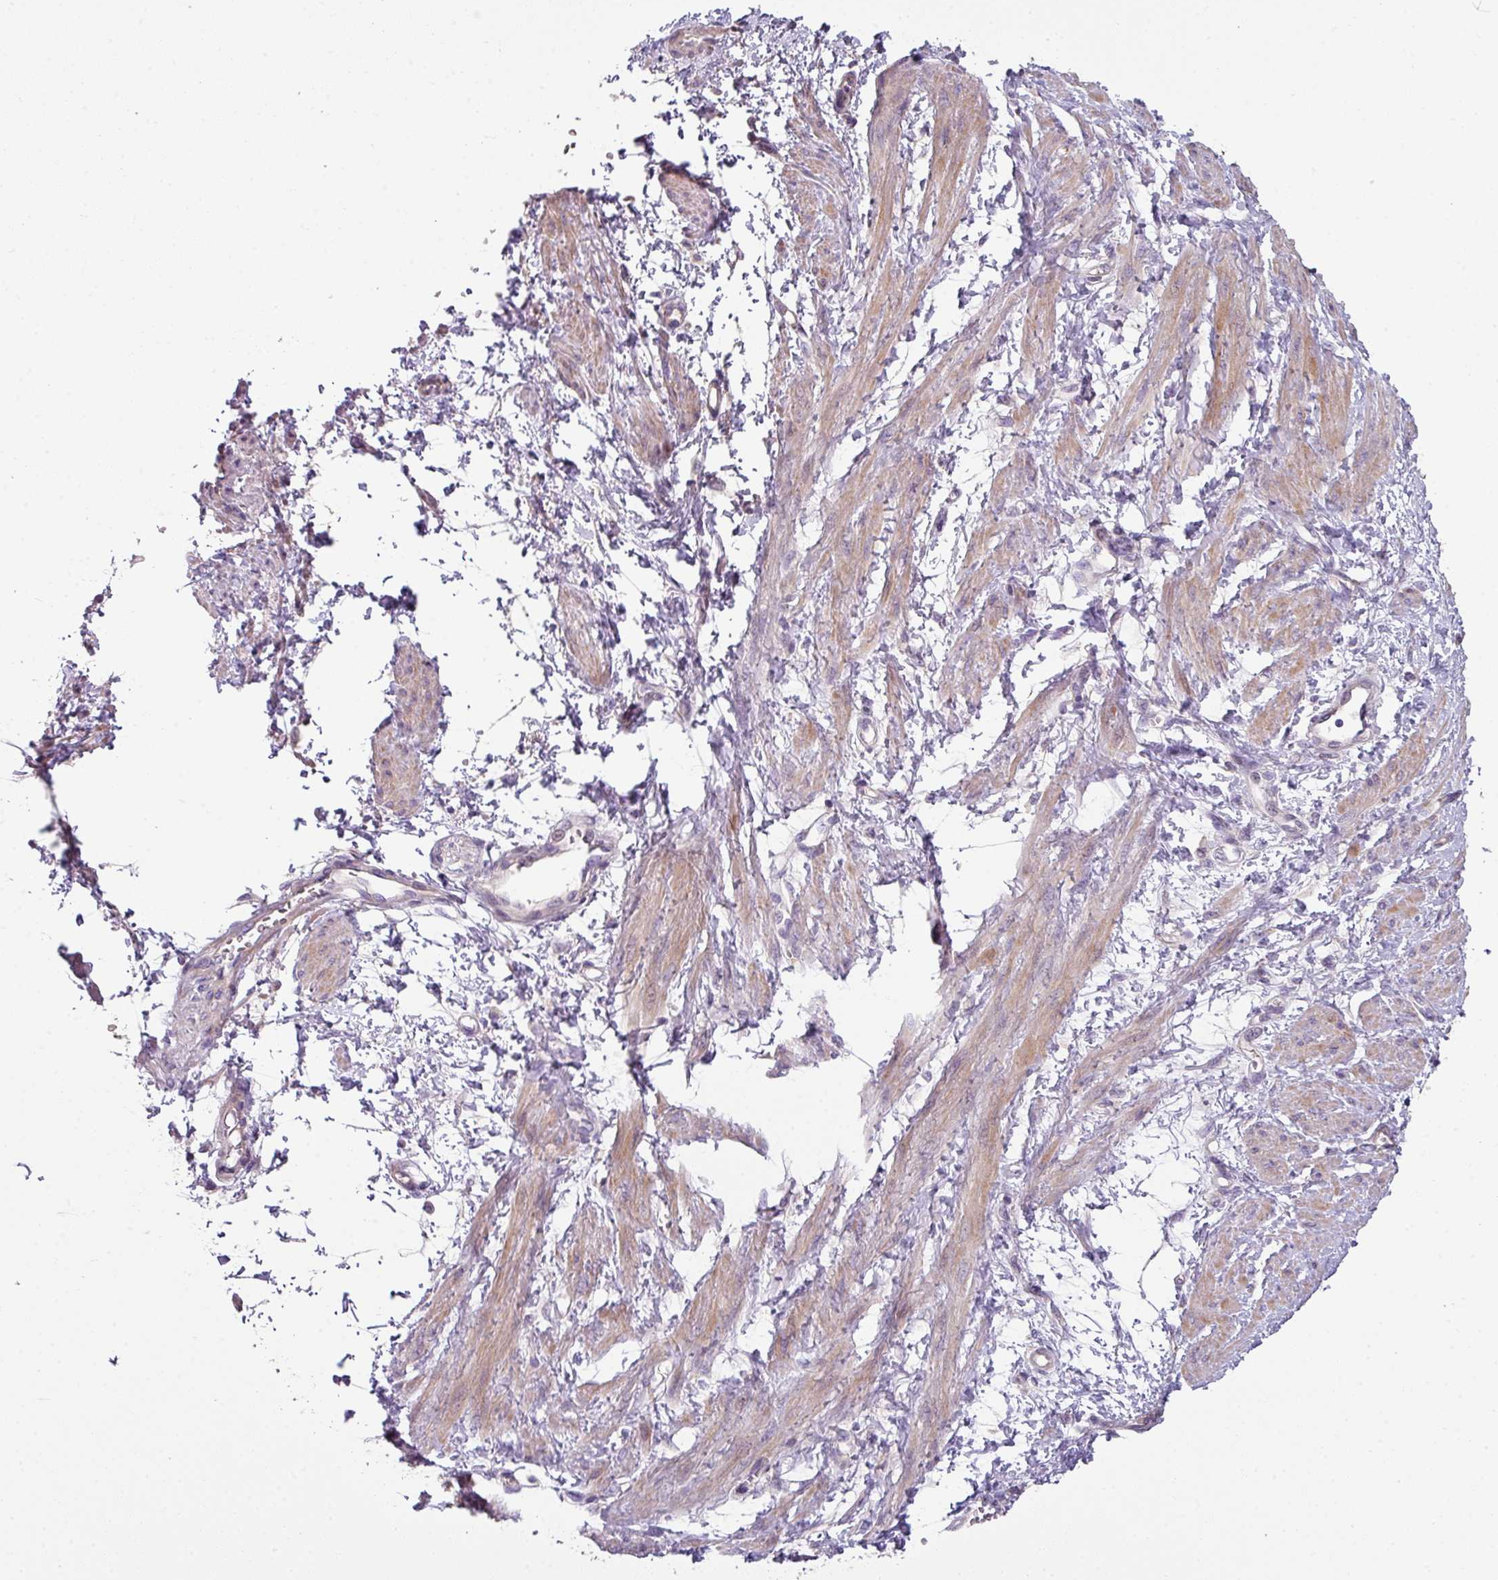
{"staining": {"intensity": "moderate", "quantity": ">75%", "location": "cytoplasmic/membranous"}, "tissue": "smooth muscle", "cell_type": "Smooth muscle cells", "image_type": "normal", "snomed": [{"axis": "morphology", "description": "Normal tissue, NOS"}, {"axis": "topography", "description": "Smooth muscle"}, {"axis": "topography", "description": "Uterus"}], "caption": "Immunohistochemistry micrograph of normal smooth muscle stained for a protein (brown), which displays medium levels of moderate cytoplasmic/membranous expression in approximately >75% of smooth muscle cells.", "gene": "LRRC9", "patient": {"sex": "female", "age": 39}}